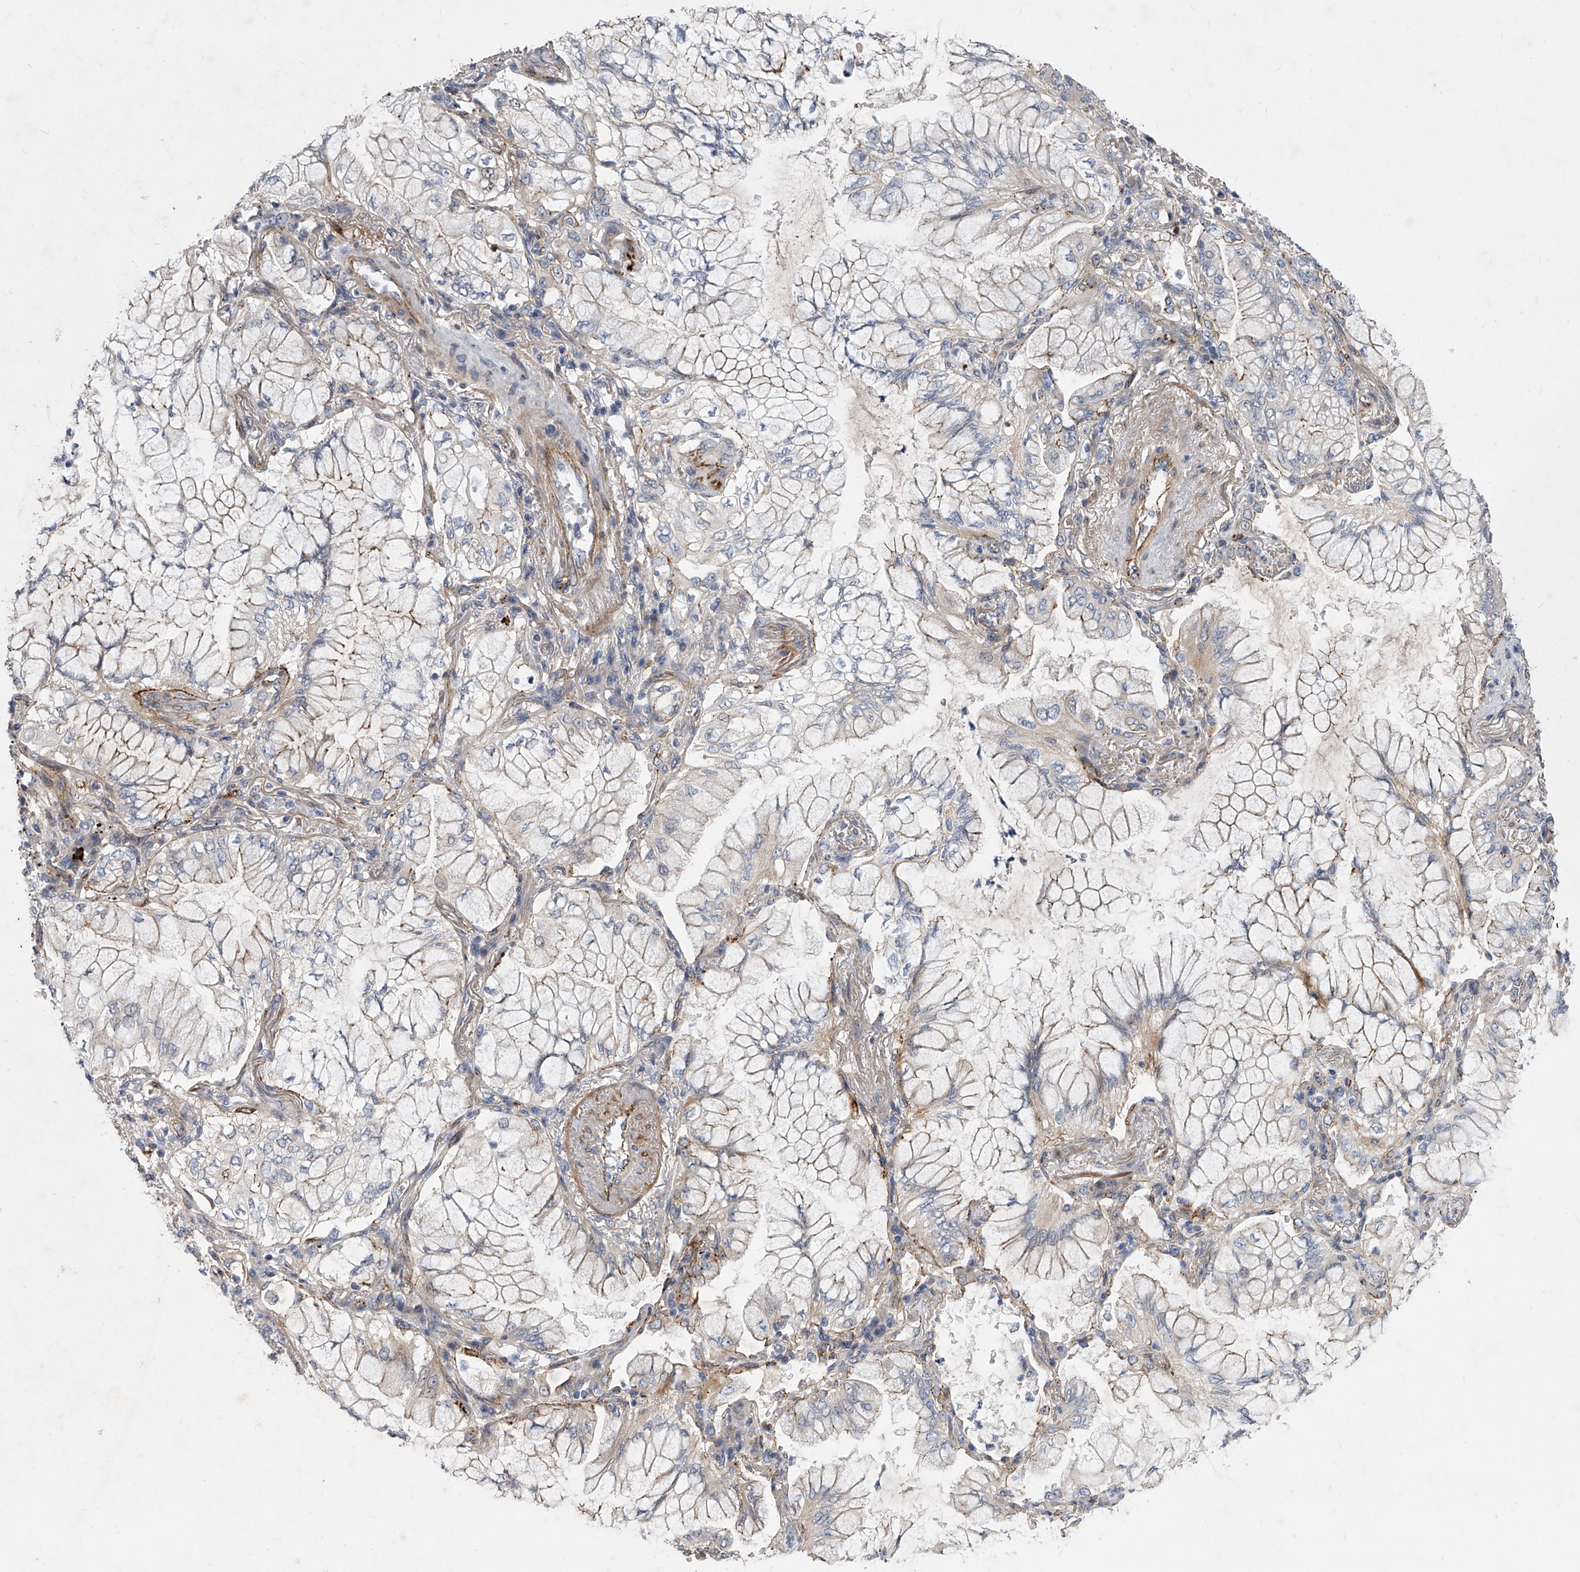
{"staining": {"intensity": "moderate", "quantity": "<25%", "location": "cytoplasmic/membranous"}, "tissue": "lung cancer", "cell_type": "Tumor cells", "image_type": "cancer", "snomed": [{"axis": "morphology", "description": "Adenocarcinoma, NOS"}, {"axis": "topography", "description": "Lung"}], "caption": "Protein expression by IHC exhibits moderate cytoplasmic/membranous positivity in about <25% of tumor cells in lung adenocarcinoma. (IHC, brightfield microscopy, high magnification).", "gene": "MINDY4", "patient": {"sex": "female", "age": 70}}